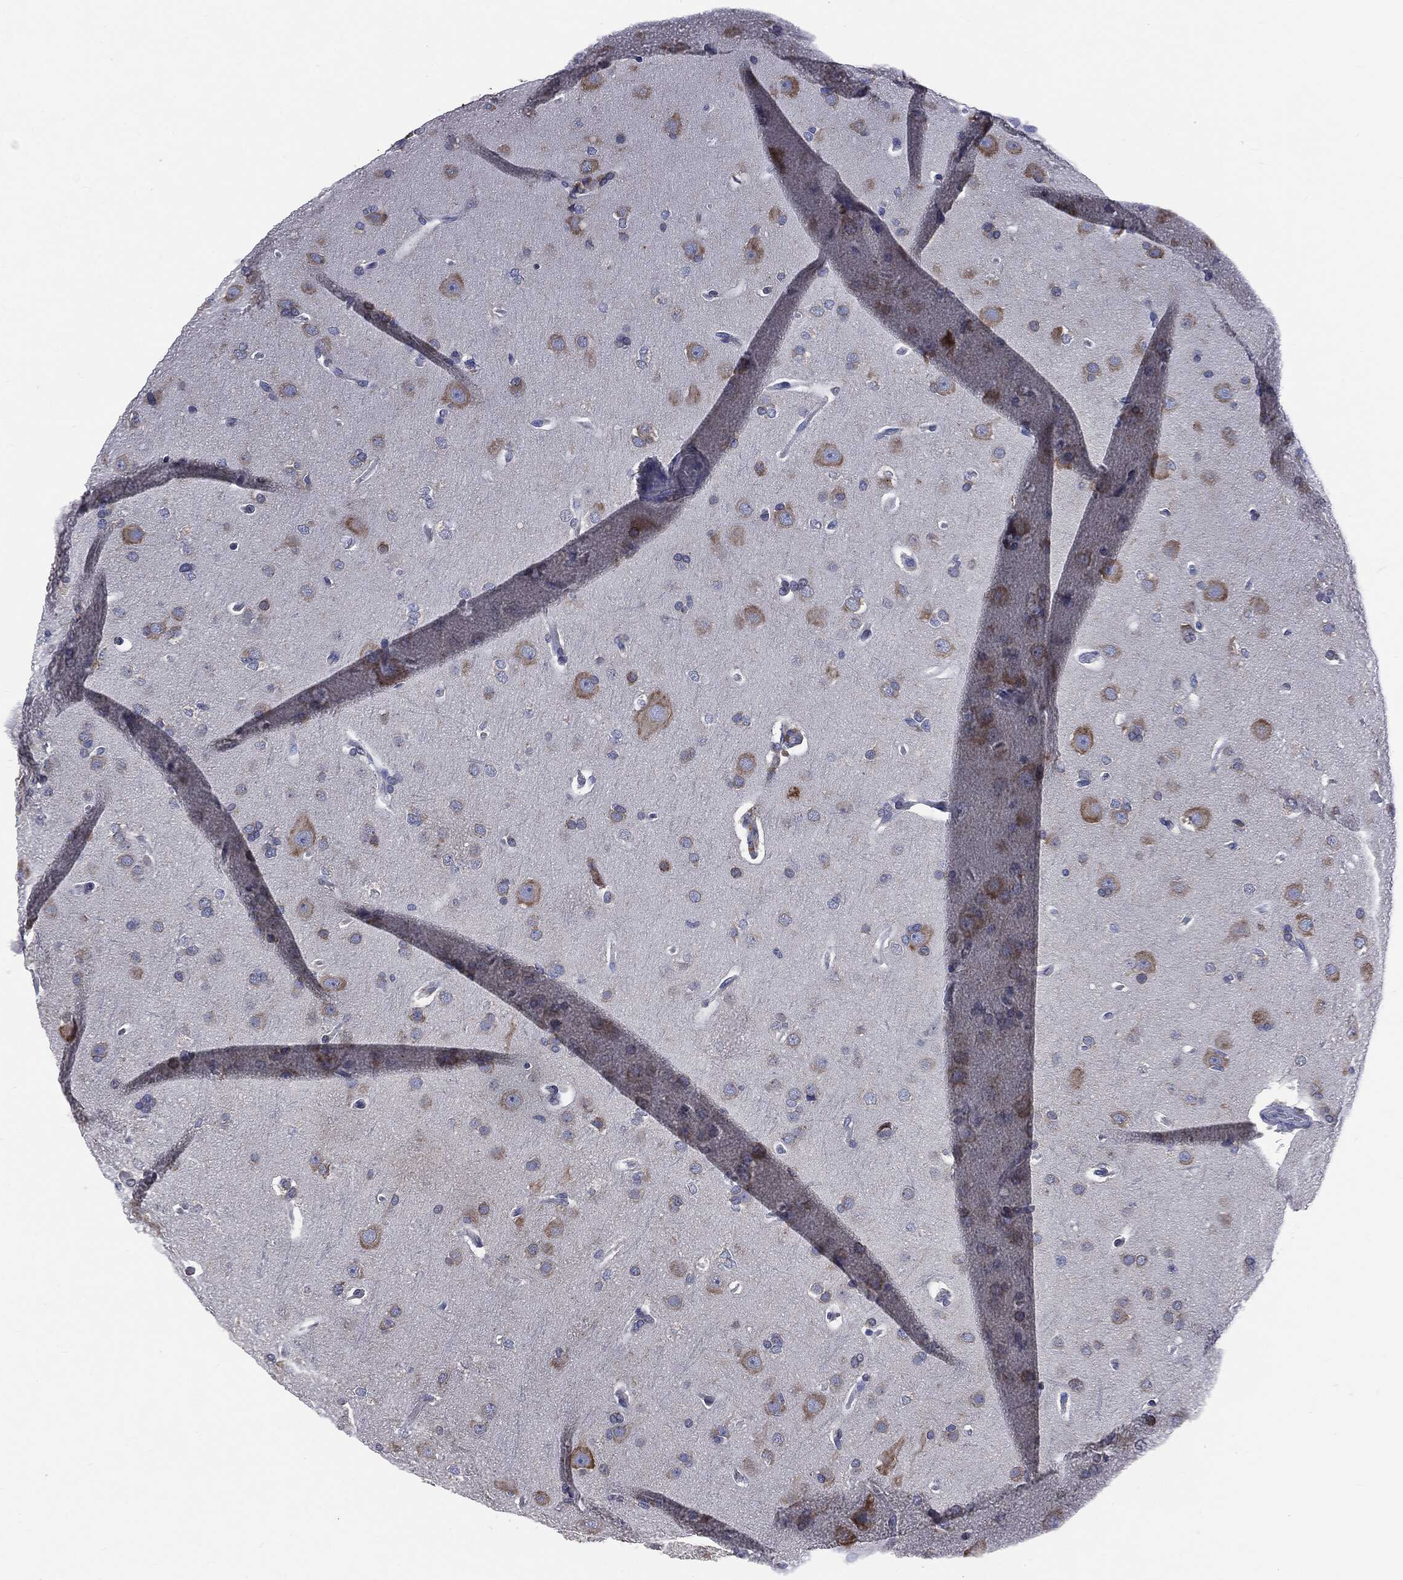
{"staining": {"intensity": "negative", "quantity": "none", "location": "none"}, "tissue": "glioma", "cell_type": "Tumor cells", "image_type": "cancer", "snomed": [{"axis": "morphology", "description": "Glioma, malignant, Low grade"}, {"axis": "topography", "description": "Brain"}], "caption": "Immunohistochemistry (IHC) micrograph of malignant glioma (low-grade) stained for a protein (brown), which displays no positivity in tumor cells. The staining was performed using DAB (3,3'-diaminobenzidine) to visualize the protein expression in brown, while the nuclei were stained in blue with hematoxylin (Magnification: 20x).", "gene": "PTGS2", "patient": {"sex": "male", "age": 41}}